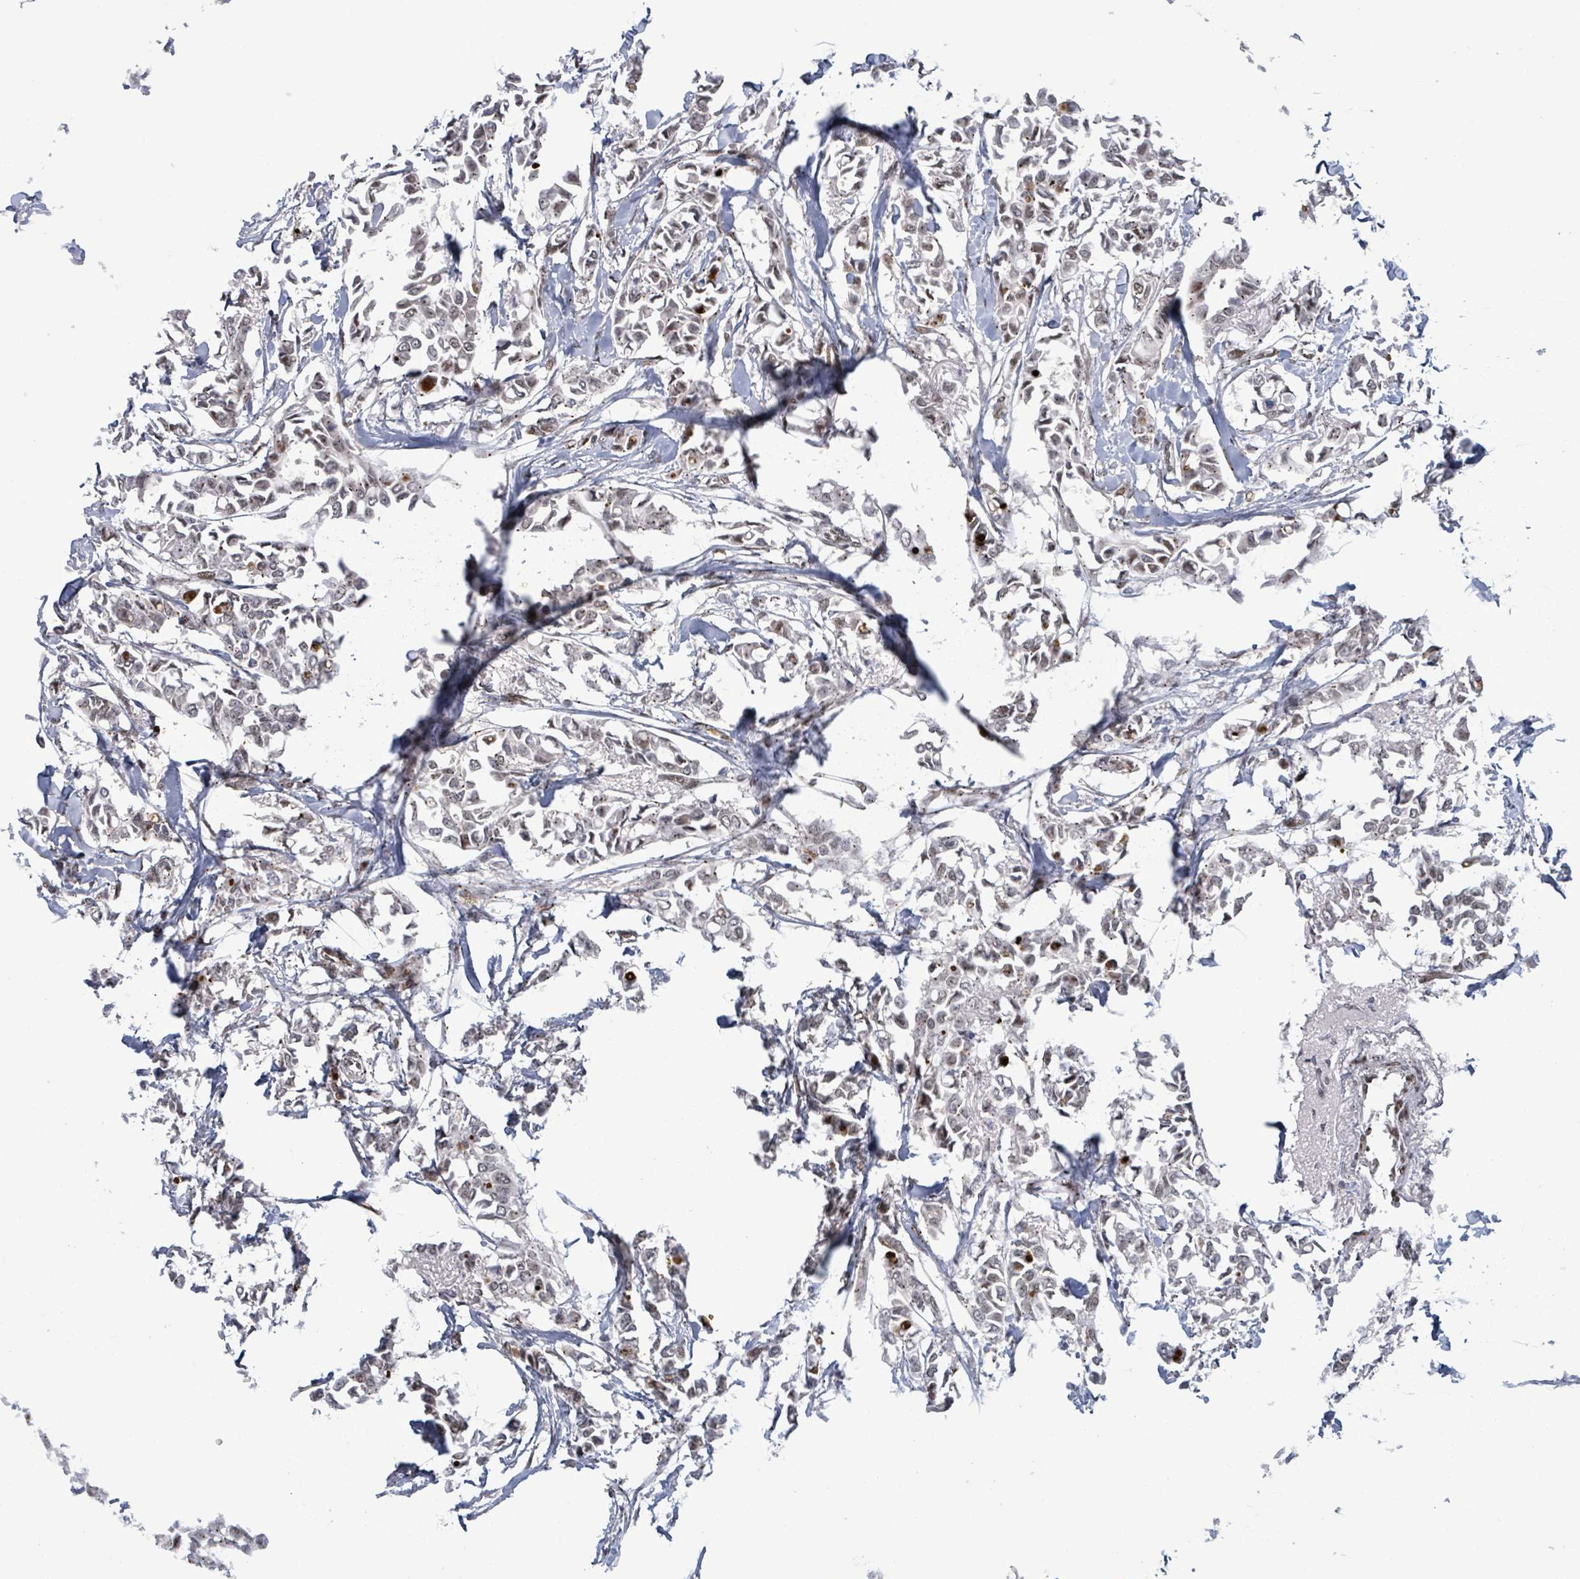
{"staining": {"intensity": "negative", "quantity": "none", "location": "none"}, "tissue": "breast cancer", "cell_type": "Tumor cells", "image_type": "cancer", "snomed": [{"axis": "morphology", "description": "Duct carcinoma"}, {"axis": "topography", "description": "Breast"}], "caption": "Immunohistochemistry (IHC) of human breast infiltrating ductal carcinoma reveals no positivity in tumor cells.", "gene": "TUSC1", "patient": {"sex": "female", "age": 41}}